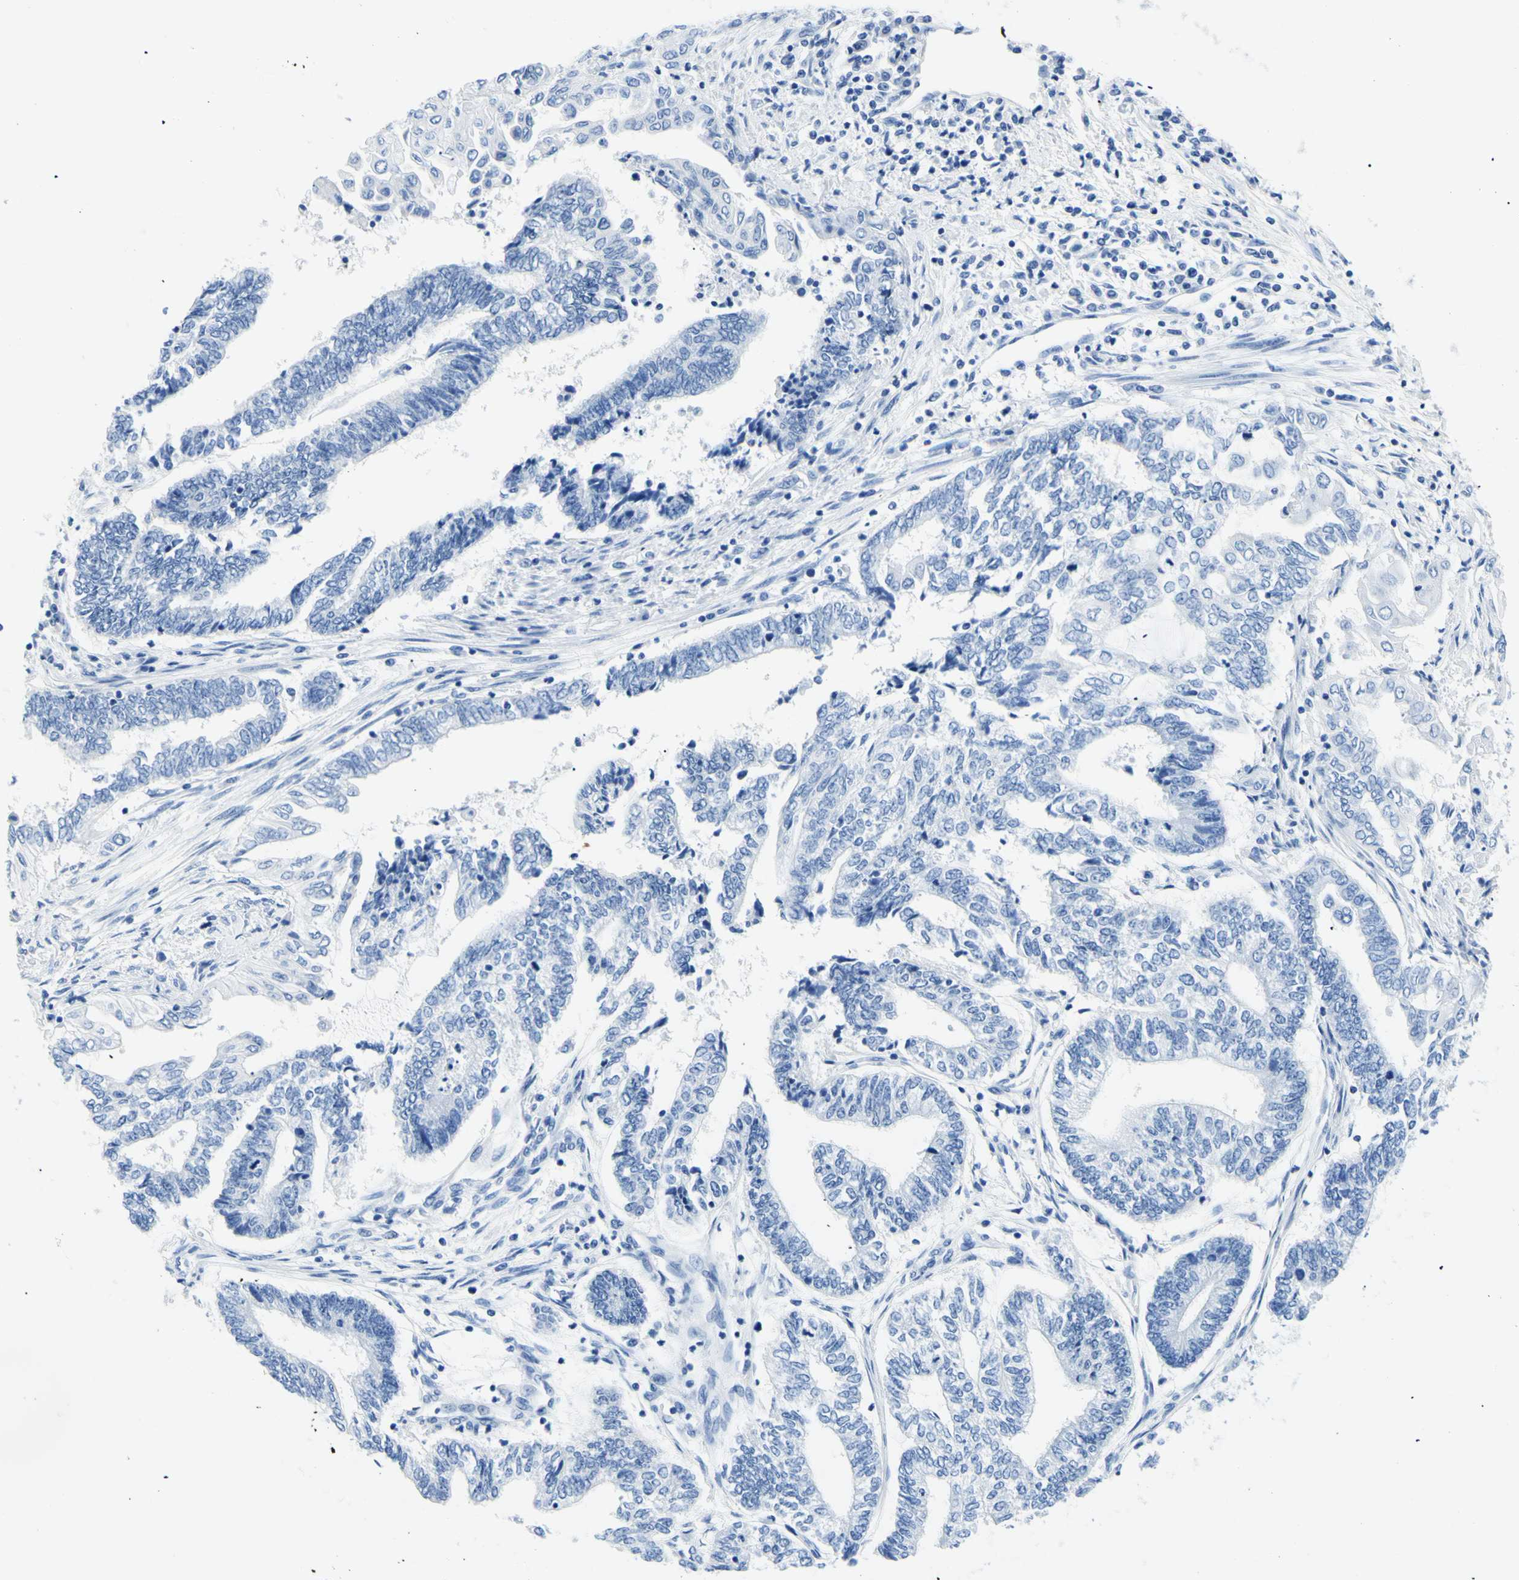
{"staining": {"intensity": "negative", "quantity": "none", "location": "none"}, "tissue": "endometrial cancer", "cell_type": "Tumor cells", "image_type": "cancer", "snomed": [{"axis": "morphology", "description": "Adenocarcinoma, NOS"}, {"axis": "topography", "description": "Uterus"}, {"axis": "topography", "description": "Endometrium"}], "caption": "Human endometrial cancer stained for a protein using IHC demonstrates no staining in tumor cells.", "gene": "MYH2", "patient": {"sex": "female", "age": 70}}